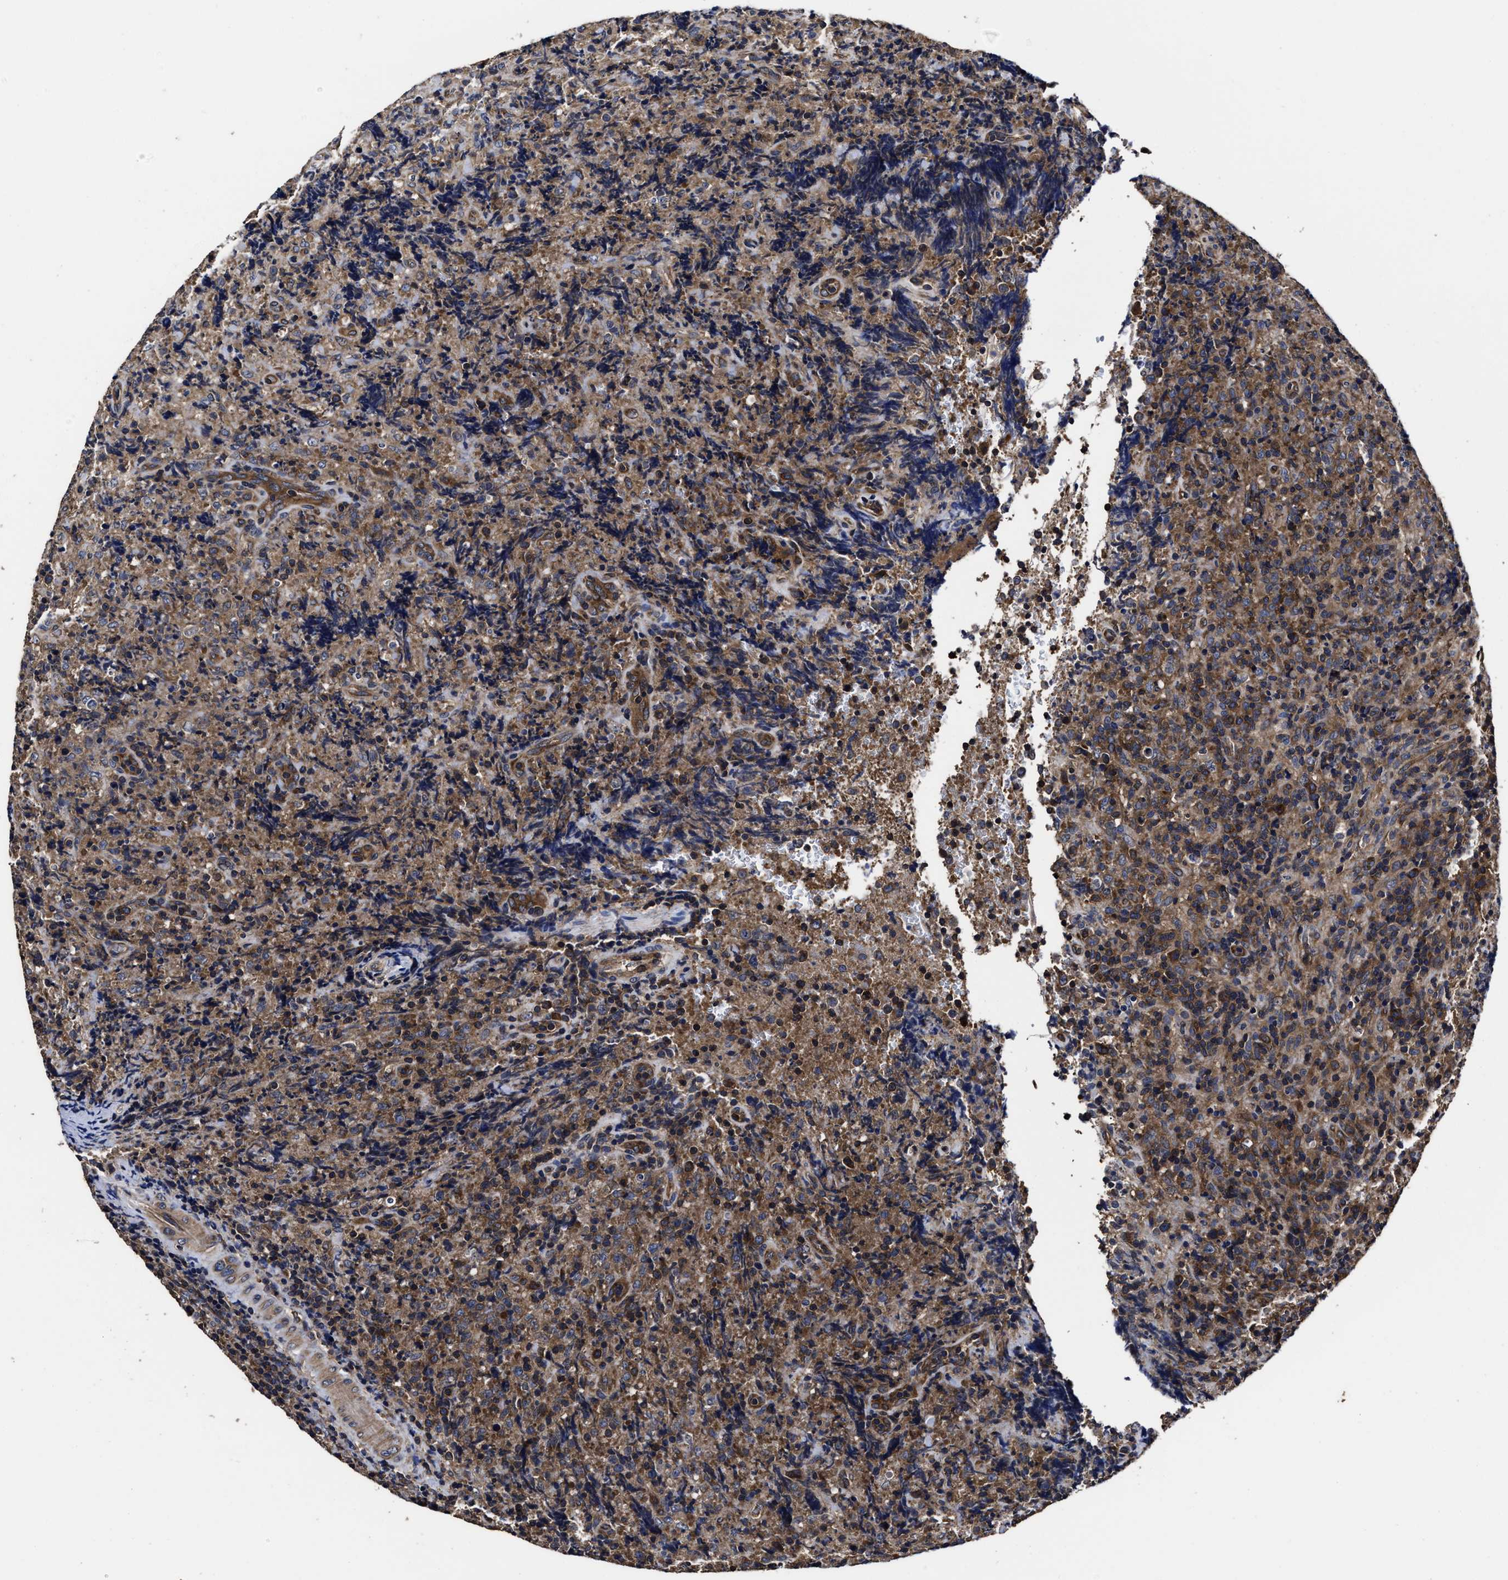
{"staining": {"intensity": "moderate", "quantity": ">75%", "location": "cytoplasmic/membranous"}, "tissue": "lymphoma", "cell_type": "Tumor cells", "image_type": "cancer", "snomed": [{"axis": "morphology", "description": "Malignant lymphoma, non-Hodgkin's type, High grade"}, {"axis": "topography", "description": "Tonsil"}], "caption": "Immunohistochemistry (IHC) of lymphoma exhibits medium levels of moderate cytoplasmic/membranous expression in approximately >75% of tumor cells.", "gene": "AVEN", "patient": {"sex": "female", "age": 36}}